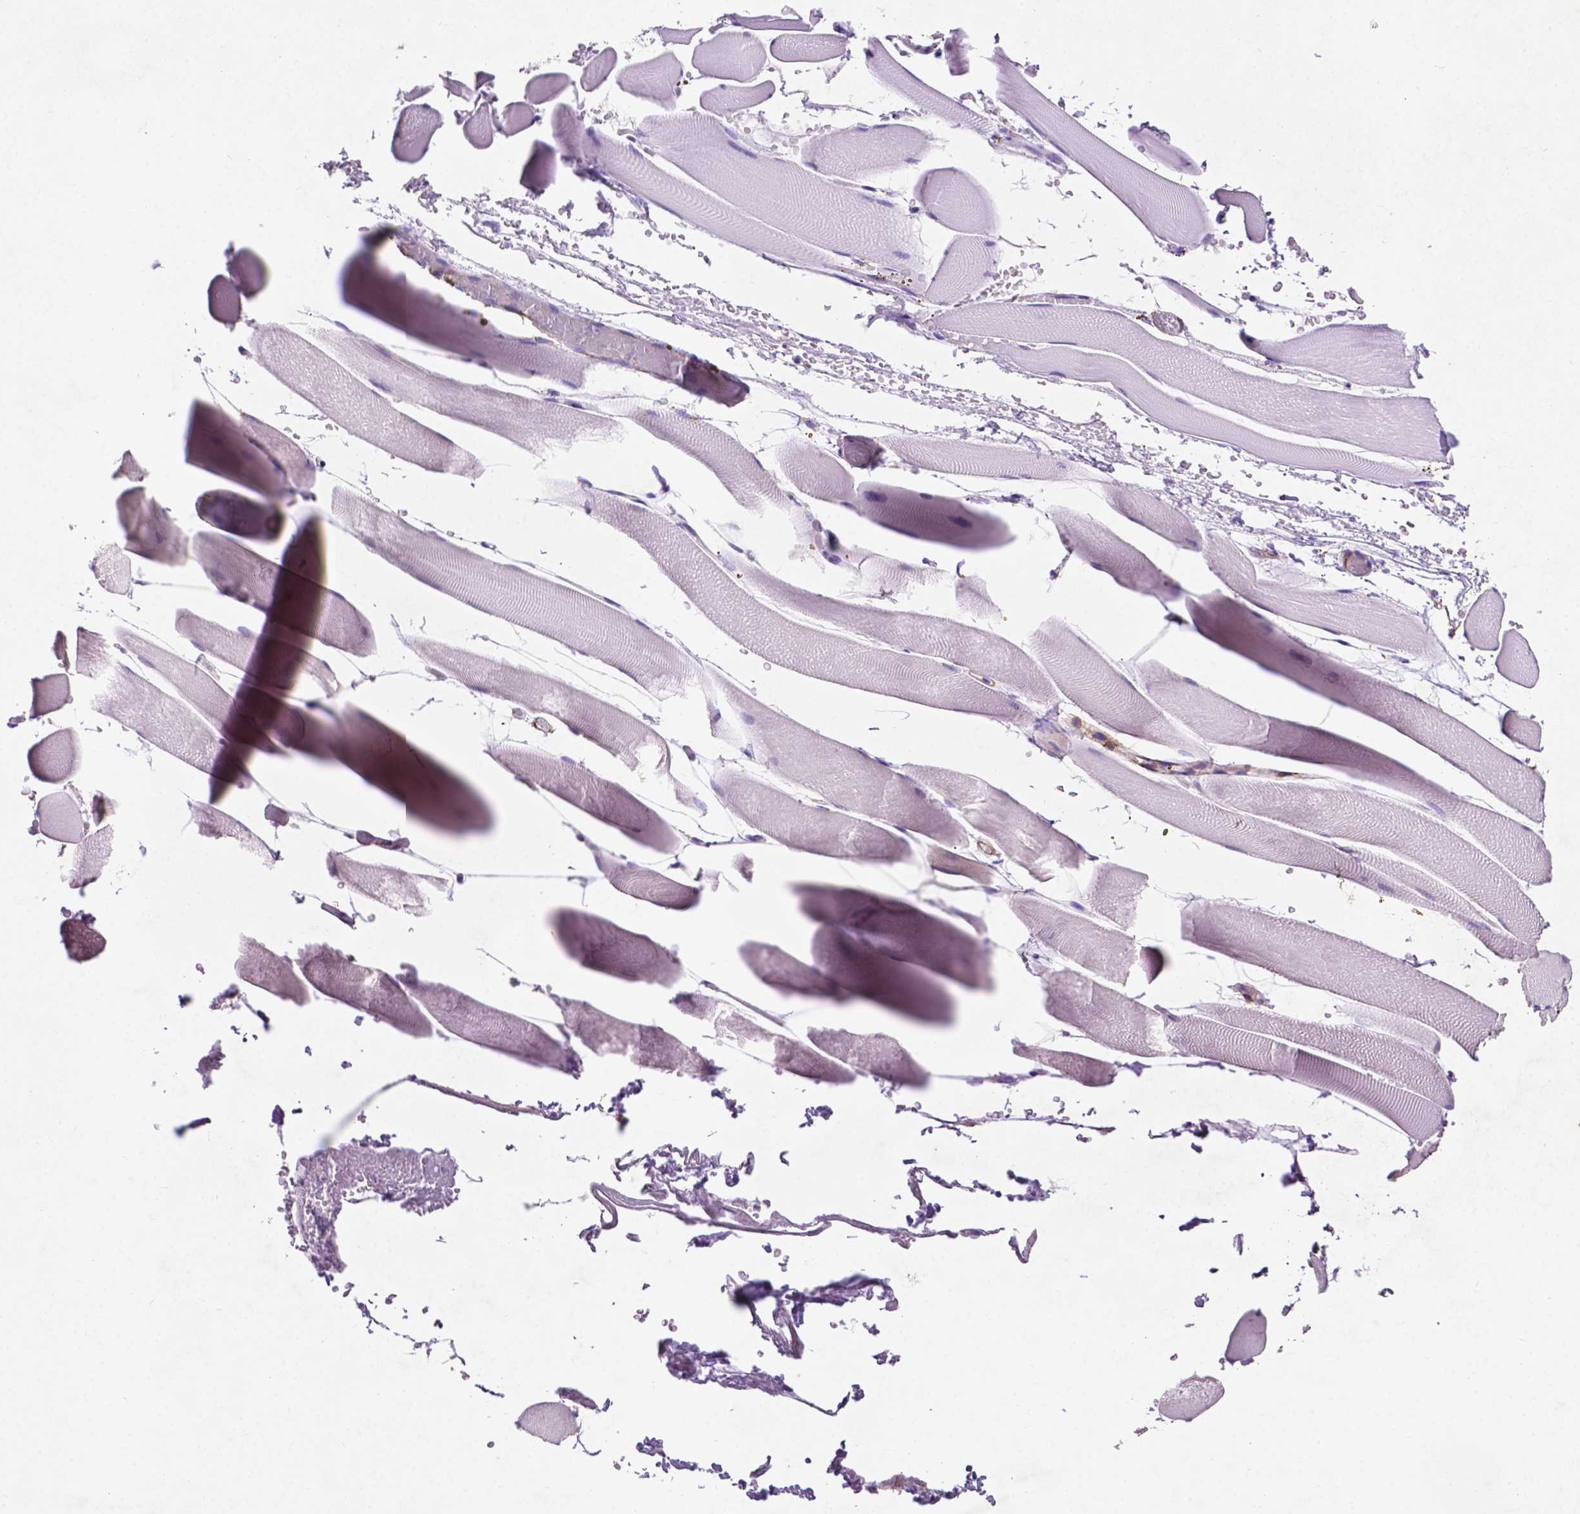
{"staining": {"intensity": "negative", "quantity": "none", "location": "none"}, "tissue": "skeletal muscle", "cell_type": "Myocytes", "image_type": "normal", "snomed": [{"axis": "morphology", "description": "Normal tissue, NOS"}, {"axis": "topography", "description": "Skeletal muscle"}], "caption": "Skeletal muscle stained for a protein using immunohistochemistry (IHC) shows no positivity myocytes.", "gene": "ASPG", "patient": {"sex": "female", "age": 37}}